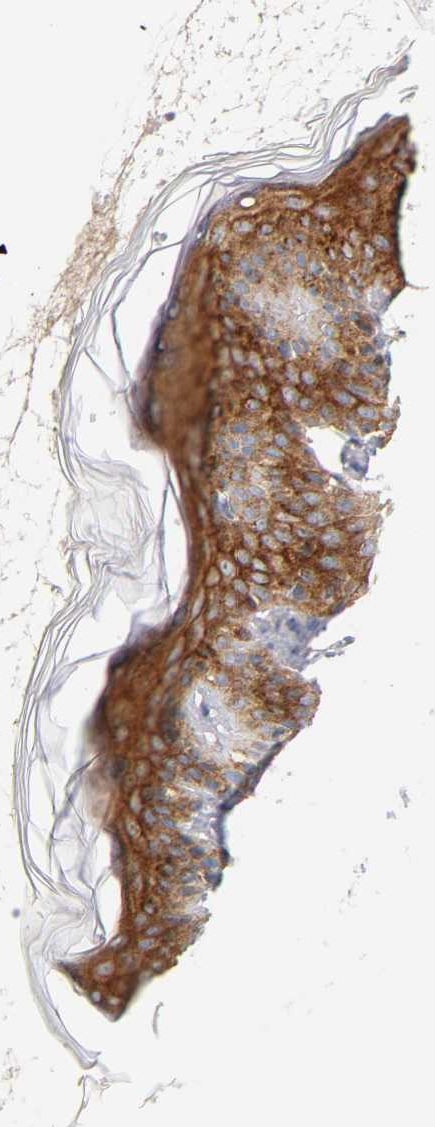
{"staining": {"intensity": "moderate", "quantity": ">75%", "location": "cytoplasmic/membranous"}, "tissue": "skin", "cell_type": "Fibroblasts", "image_type": "normal", "snomed": [{"axis": "morphology", "description": "Normal tissue, NOS"}, {"axis": "topography", "description": "Skin"}], "caption": "Moderate cytoplasmic/membranous staining for a protein is seen in about >75% of fibroblasts of unremarkable skin using IHC.", "gene": "PLD1", "patient": {"sex": "female", "age": 4}}